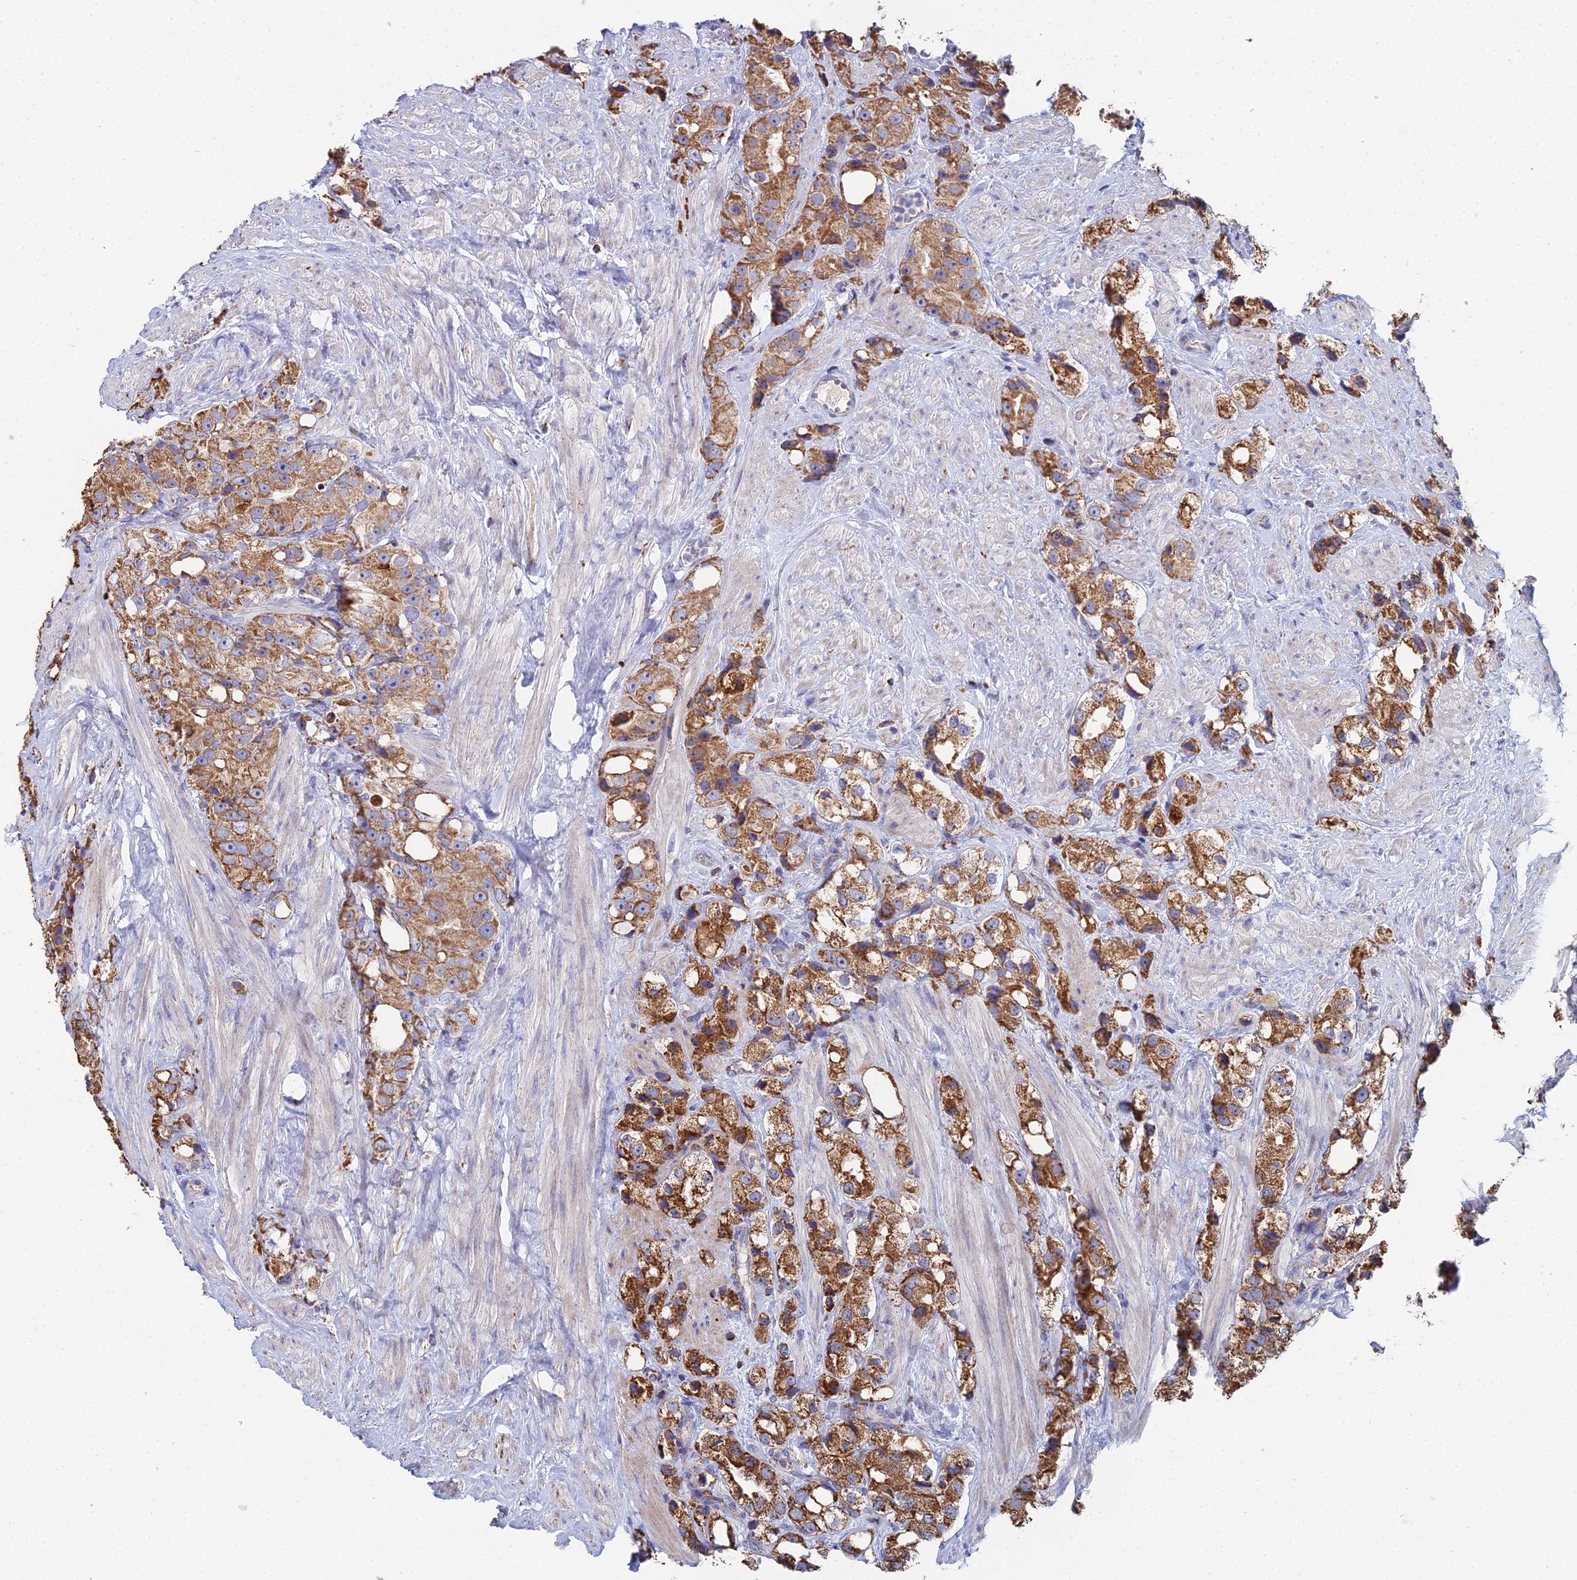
{"staining": {"intensity": "moderate", "quantity": ">75%", "location": "cytoplasmic/membranous"}, "tissue": "prostate cancer", "cell_type": "Tumor cells", "image_type": "cancer", "snomed": [{"axis": "morphology", "description": "Adenocarcinoma, NOS"}, {"axis": "topography", "description": "Prostate"}], "caption": "Prostate cancer stained with immunohistochemistry demonstrates moderate cytoplasmic/membranous positivity in approximately >75% of tumor cells. The staining was performed using DAB to visualize the protein expression in brown, while the nuclei were stained in blue with hematoxylin (Magnification: 20x).", "gene": "SPOCK2", "patient": {"sex": "male", "age": 79}}